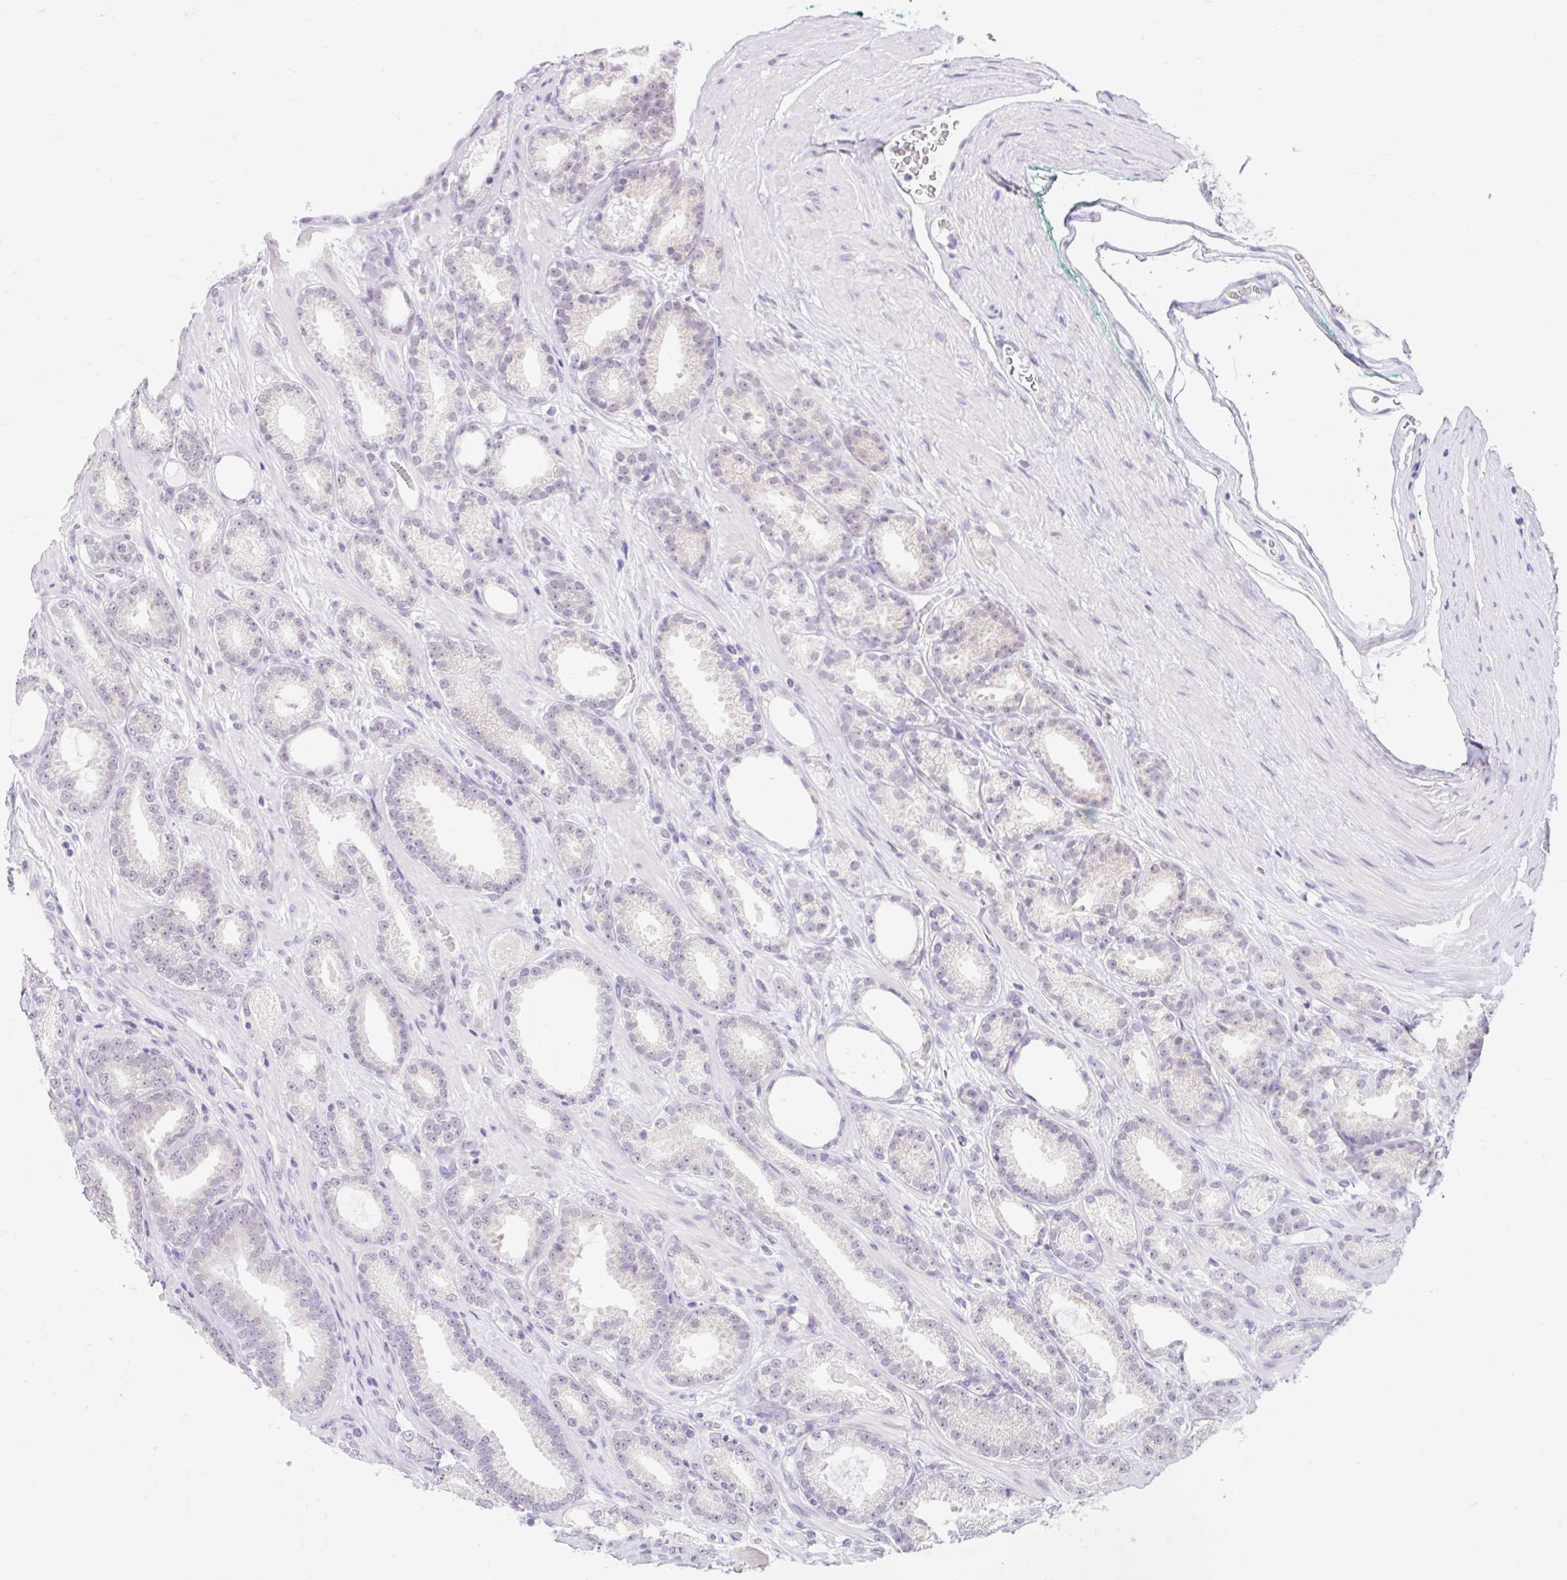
{"staining": {"intensity": "negative", "quantity": "none", "location": "none"}, "tissue": "prostate cancer", "cell_type": "Tumor cells", "image_type": "cancer", "snomed": [{"axis": "morphology", "description": "Adenocarcinoma, Low grade"}, {"axis": "topography", "description": "Prostate"}], "caption": "High power microscopy photomicrograph of an immunohistochemistry image of prostate cancer (adenocarcinoma (low-grade)), revealing no significant staining in tumor cells. (IHC, brightfield microscopy, high magnification).", "gene": "ITPK1", "patient": {"sex": "male", "age": 61}}